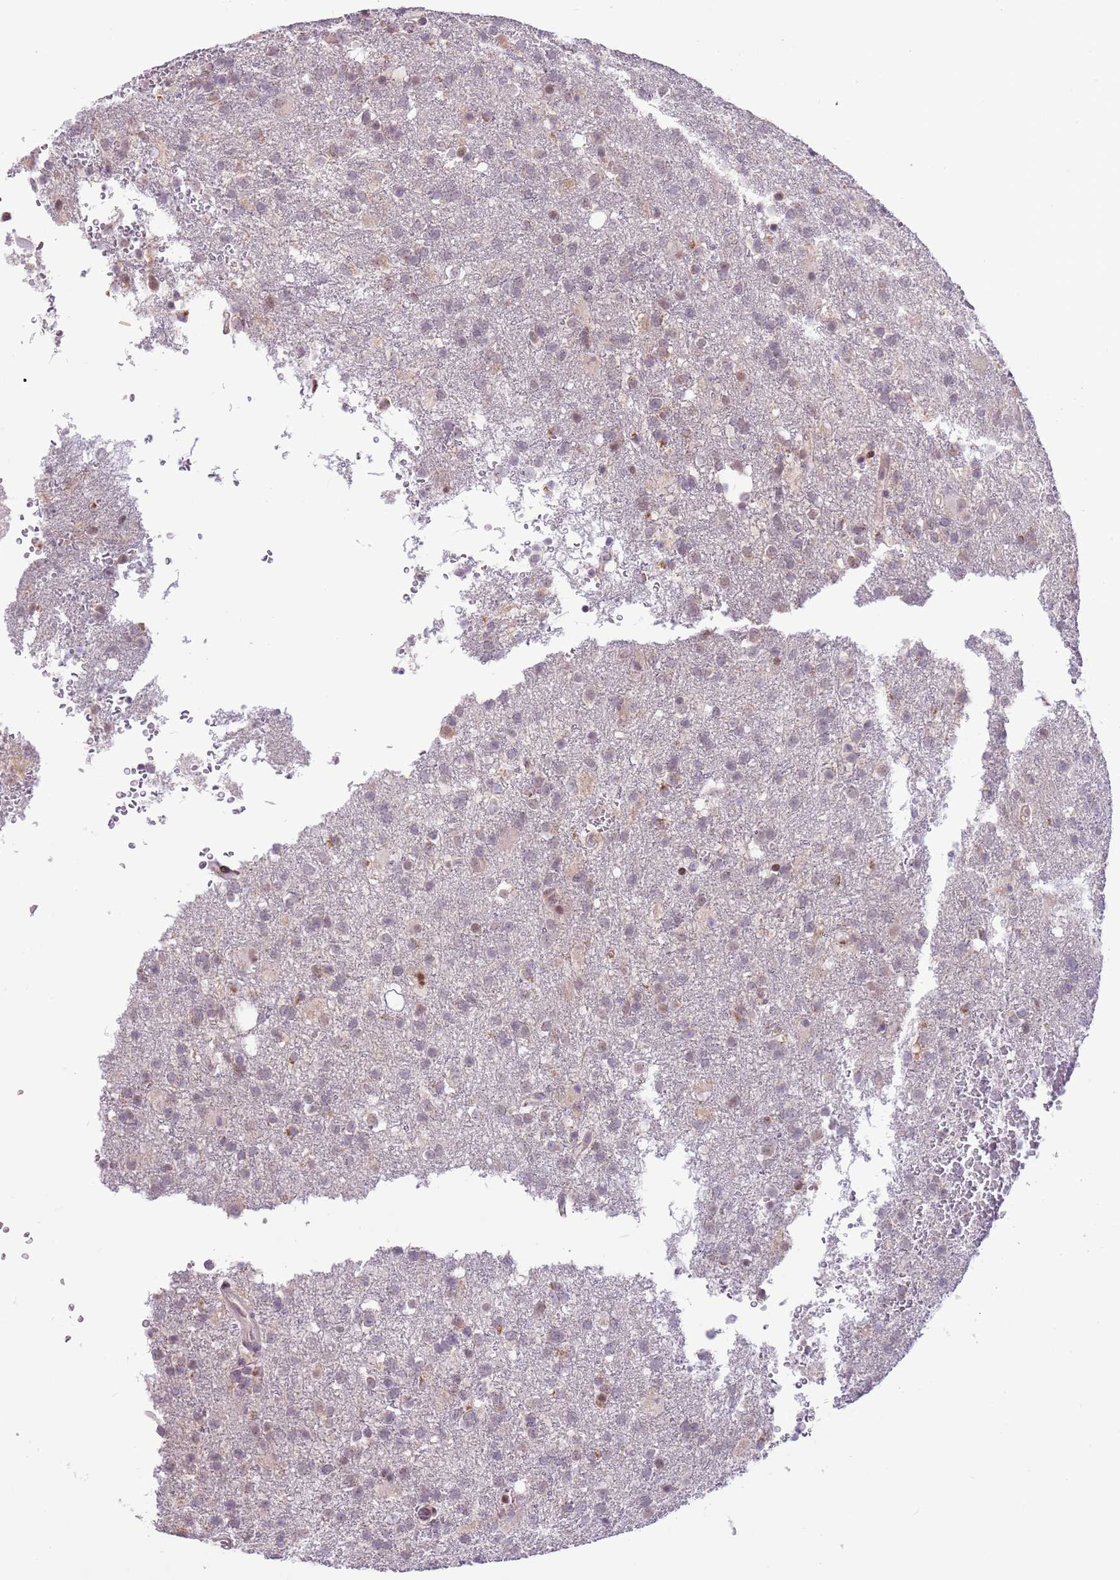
{"staining": {"intensity": "weak", "quantity": "25%-75%", "location": "cytoplasmic/membranous"}, "tissue": "glioma", "cell_type": "Tumor cells", "image_type": "cancer", "snomed": [{"axis": "morphology", "description": "Glioma, malignant, High grade"}, {"axis": "topography", "description": "Brain"}], "caption": "Malignant glioma (high-grade) stained for a protein demonstrates weak cytoplasmic/membranous positivity in tumor cells. Using DAB (3,3'-diaminobenzidine) (brown) and hematoxylin (blue) stains, captured at high magnification using brightfield microscopy.", "gene": "MLLT11", "patient": {"sex": "female", "age": 74}}